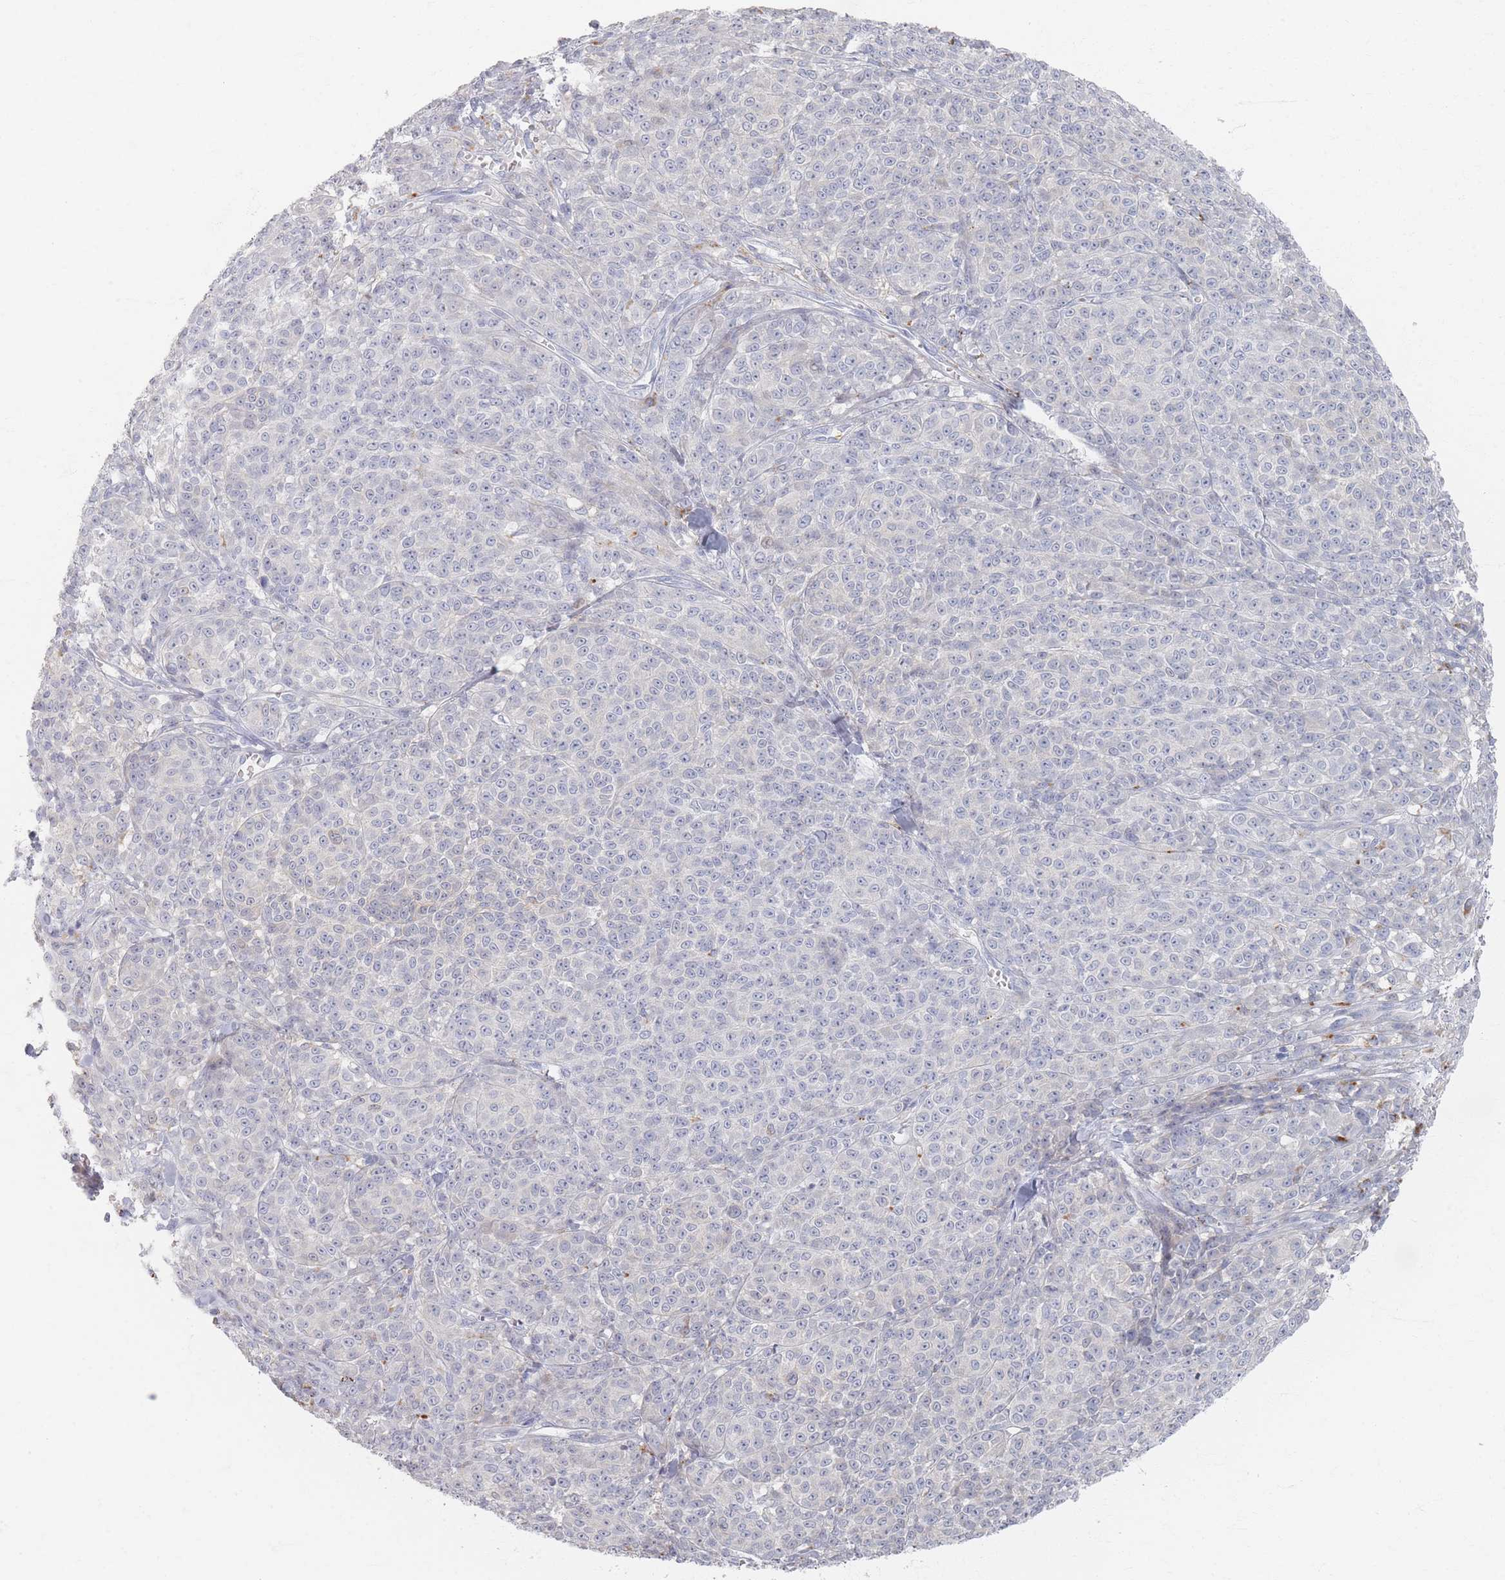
{"staining": {"intensity": "negative", "quantity": "none", "location": "none"}, "tissue": "melanoma", "cell_type": "Tumor cells", "image_type": "cancer", "snomed": [{"axis": "morphology", "description": "Normal tissue, NOS"}, {"axis": "morphology", "description": "Malignant melanoma, NOS"}, {"axis": "topography", "description": "Skin"}], "caption": "Tumor cells show no significant expression in melanoma.", "gene": "SLC2A11", "patient": {"sex": "female", "age": 34}}